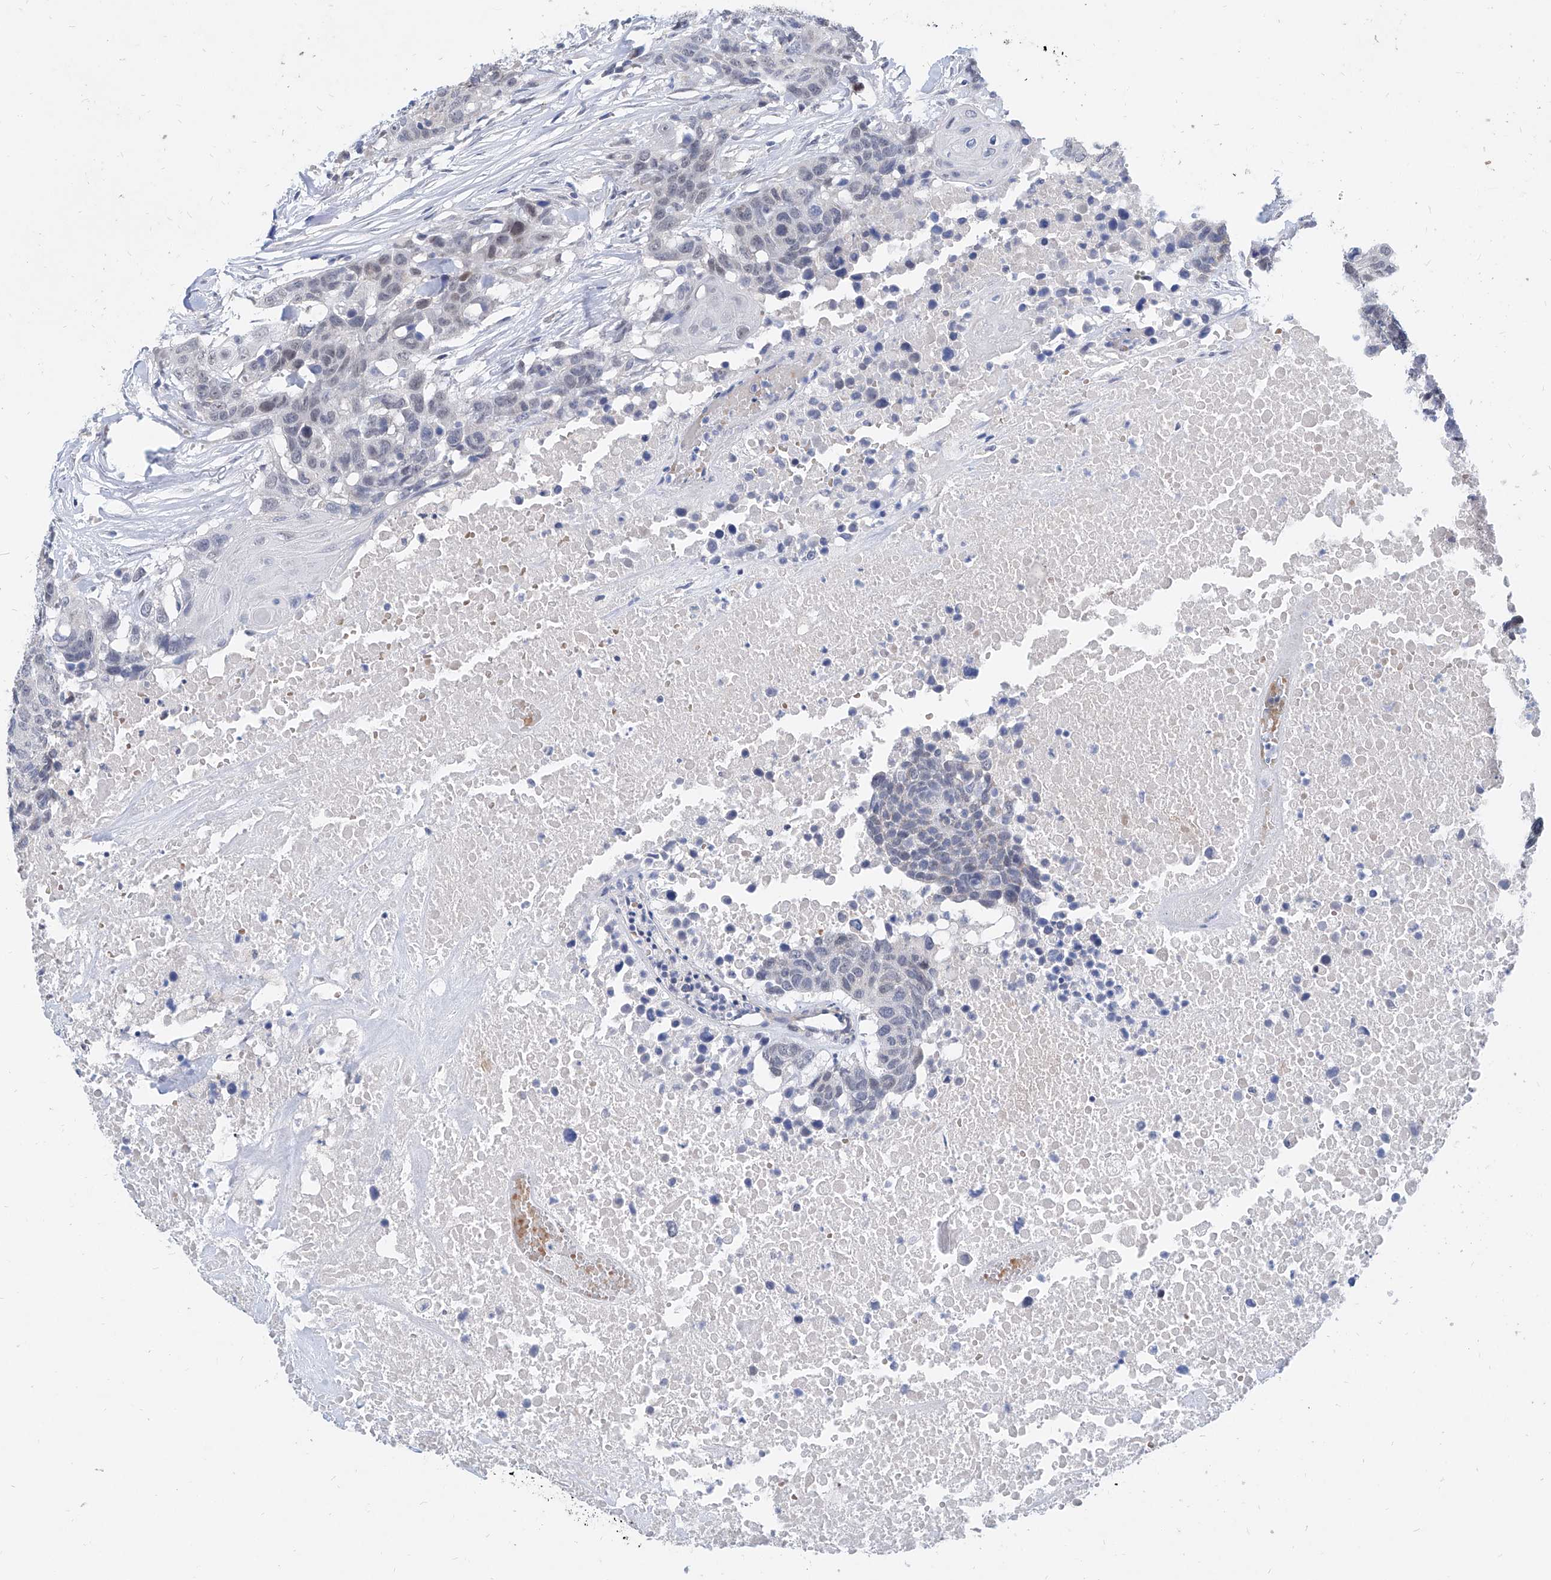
{"staining": {"intensity": "weak", "quantity": "<25%", "location": "nuclear"}, "tissue": "head and neck cancer", "cell_type": "Tumor cells", "image_type": "cancer", "snomed": [{"axis": "morphology", "description": "Squamous cell carcinoma, NOS"}, {"axis": "topography", "description": "Head-Neck"}], "caption": "High power microscopy photomicrograph of an immunohistochemistry histopathology image of head and neck squamous cell carcinoma, revealing no significant expression in tumor cells.", "gene": "BPTF", "patient": {"sex": "male", "age": 66}}